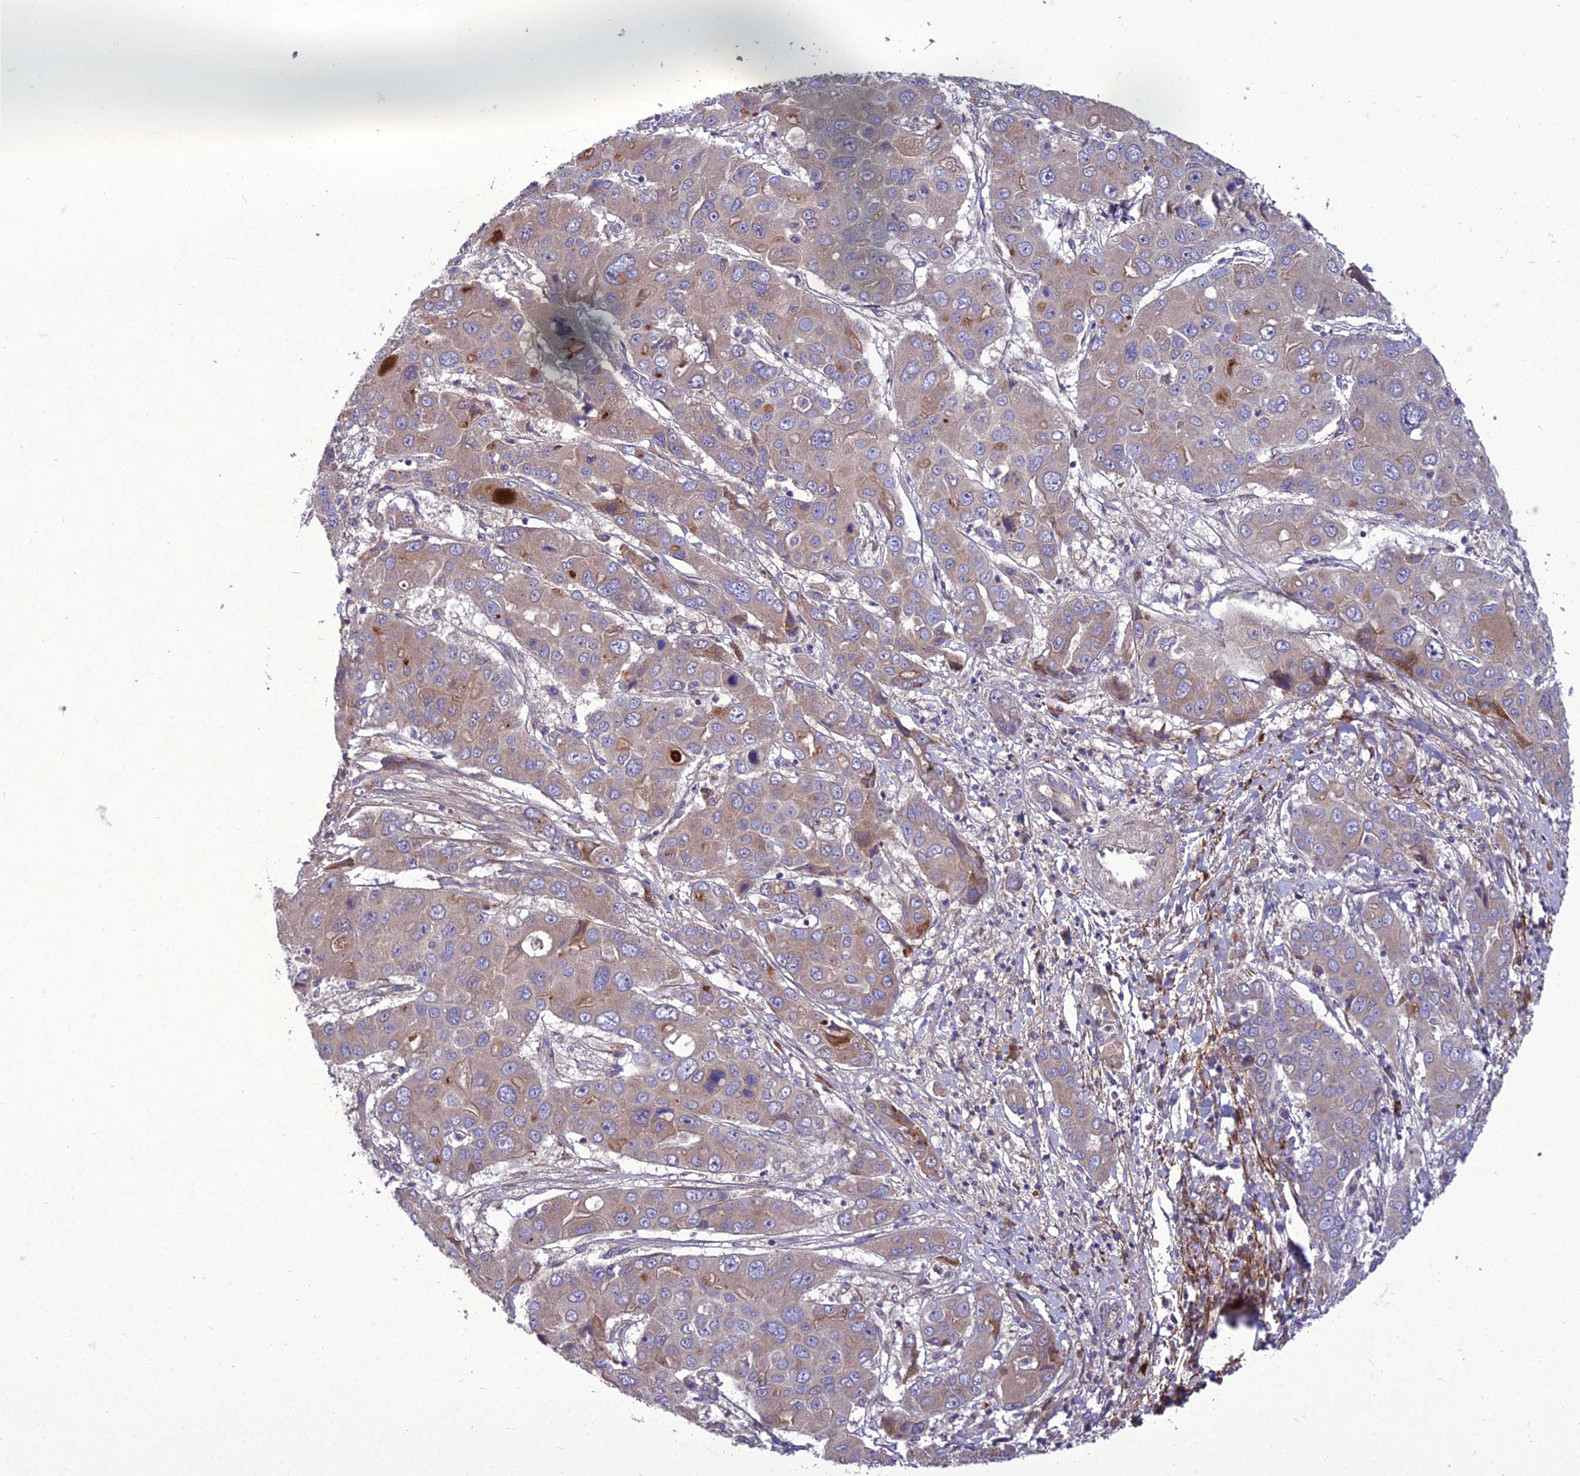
{"staining": {"intensity": "moderate", "quantity": "25%-75%", "location": "cytoplasmic/membranous"}, "tissue": "liver cancer", "cell_type": "Tumor cells", "image_type": "cancer", "snomed": [{"axis": "morphology", "description": "Cholangiocarcinoma"}, {"axis": "topography", "description": "Liver"}], "caption": "Brown immunohistochemical staining in human liver cholangiocarcinoma demonstrates moderate cytoplasmic/membranous expression in about 25%-75% of tumor cells.", "gene": "ADIPOR2", "patient": {"sex": "male", "age": 67}}